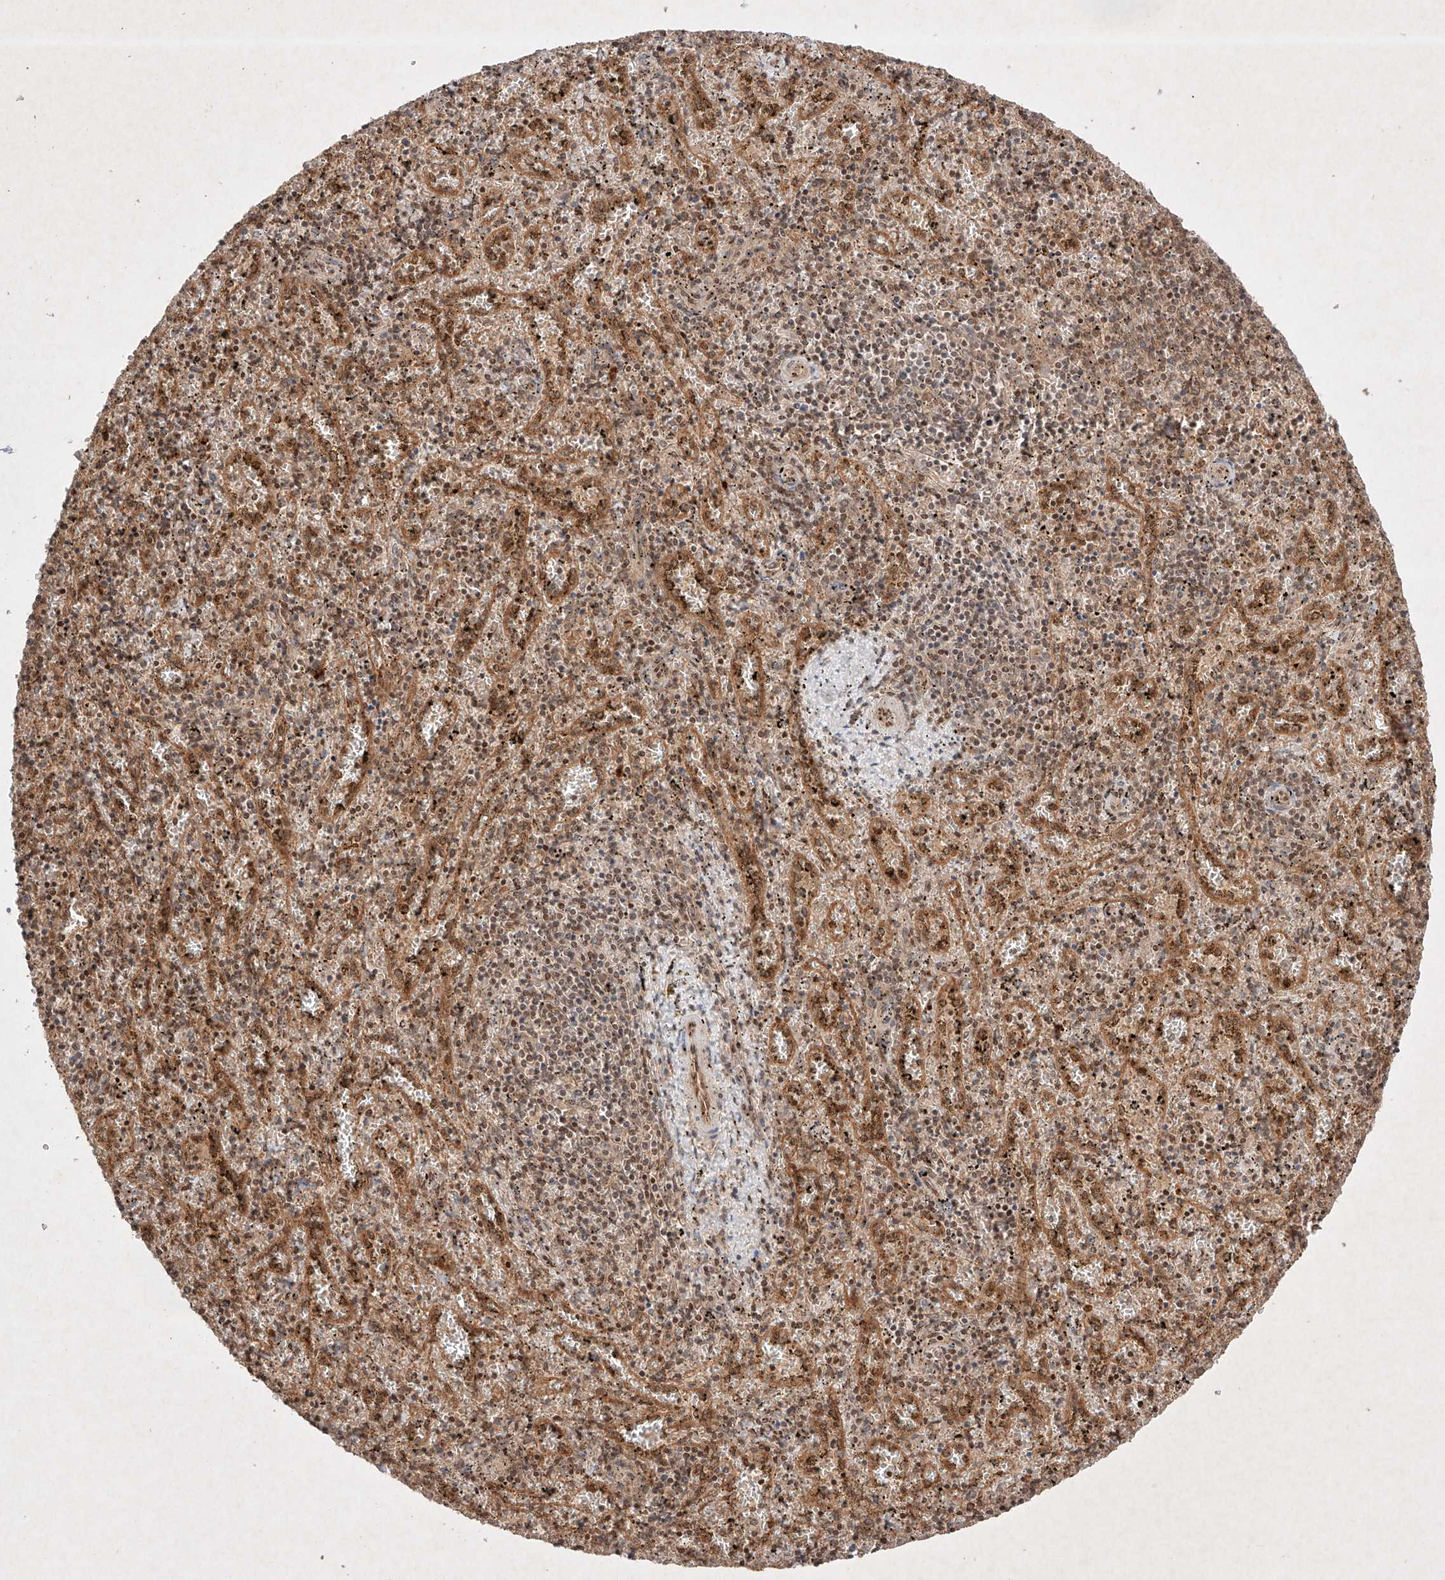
{"staining": {"intensity": "moderate", "quantity": ">75%", "location": "nuclear"}, "tissue": "spleen", "cell_type": "Cells in red pulp", "image_type": "normal", "snomed": [{"axis": "morphology", "description": "Normal tissue, NOS"}, {"axis": "topography", "description": "Spleen"}], "caption": "Approximately >75% of cells in red pulp in normal human spleen display moderate nuclear protein staining as visualized by brown immunohistochemical staining.", "gene": "RNF31", "patient": {"sex": "male", "age": 11}}